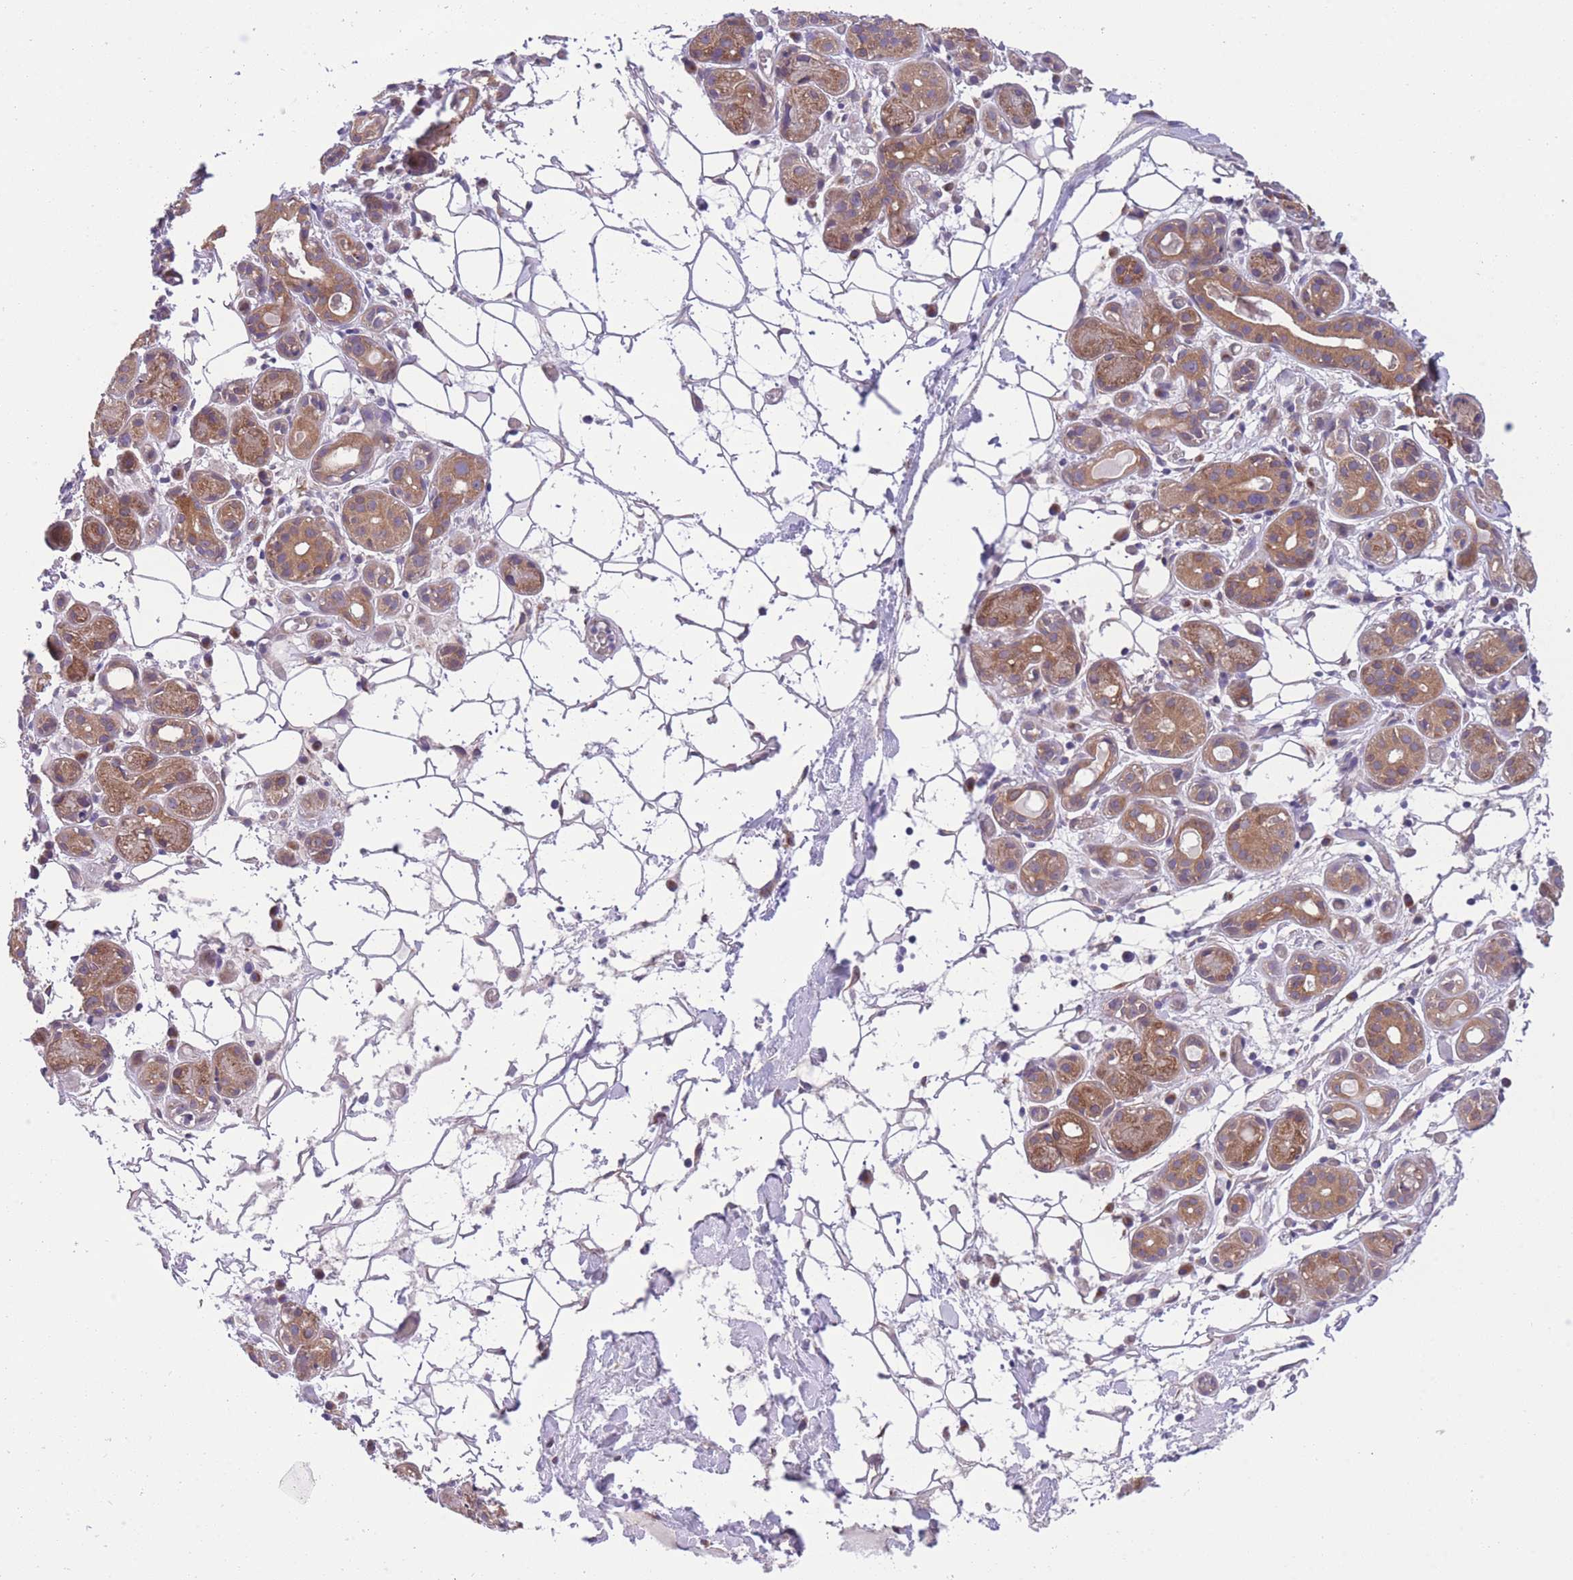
{"staining": {"intensity": "moderate", "quantity": ">75%", "location": "cytoplasmic/membranous"}, "tissue": "salivary gland", "cell_type": "Glandular cells", "image_type": "normal", "snomed": [{"axis": "morphology", "description": "Normal tissue, NOS"}, {"axis": "topography", "description": "Salivary gland"}], "caption": "Glandular cells display medium levels of moderate cytoplasmic/membranous positivity in approximately >75% of cells in unremarkable human salivary gland.", "gene": "WWOX", "patient": {"sex": "male", "age": 82}}